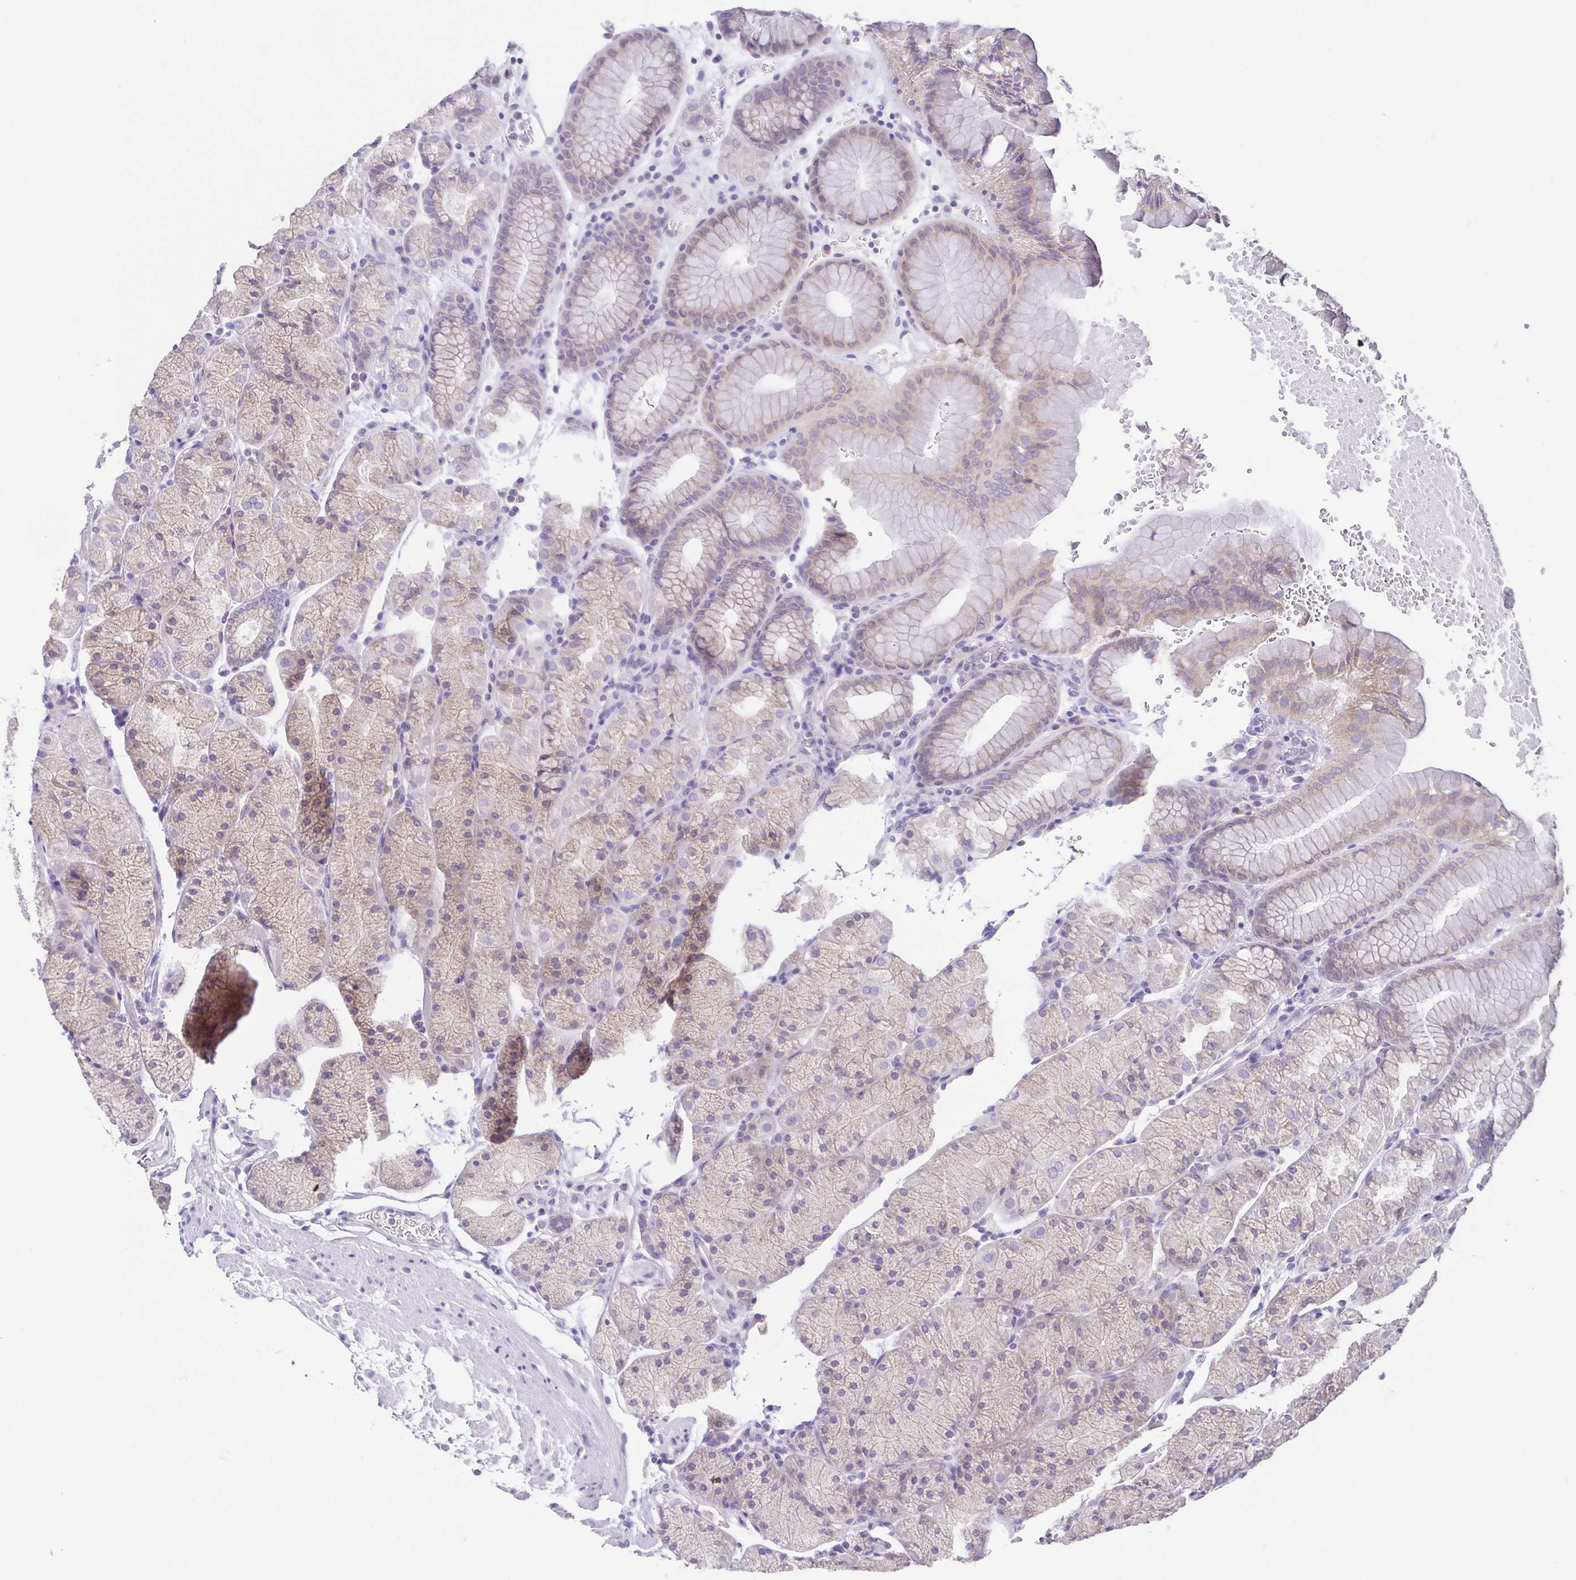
{"staining": {"intensity": "weak", "quantity": "<25%", "location": "cytoplasmic/membranous"}, "tissue": "stomach", "cell_type": "Glandular cells", "image_type": "normal", "snomed": [{"axis": "morphology", "description": "Normal tissue, NOS"}, {"axis": "topography", "description": "Stomach, upper"}, {"axis": "topography", "description": "Stomach"}], "caption": "This is an IHC histopathology image of benign stomach. There is no staining in glandular cells.", "gene": "RDH11", "patient": {"sex": "male", "age": 76}}